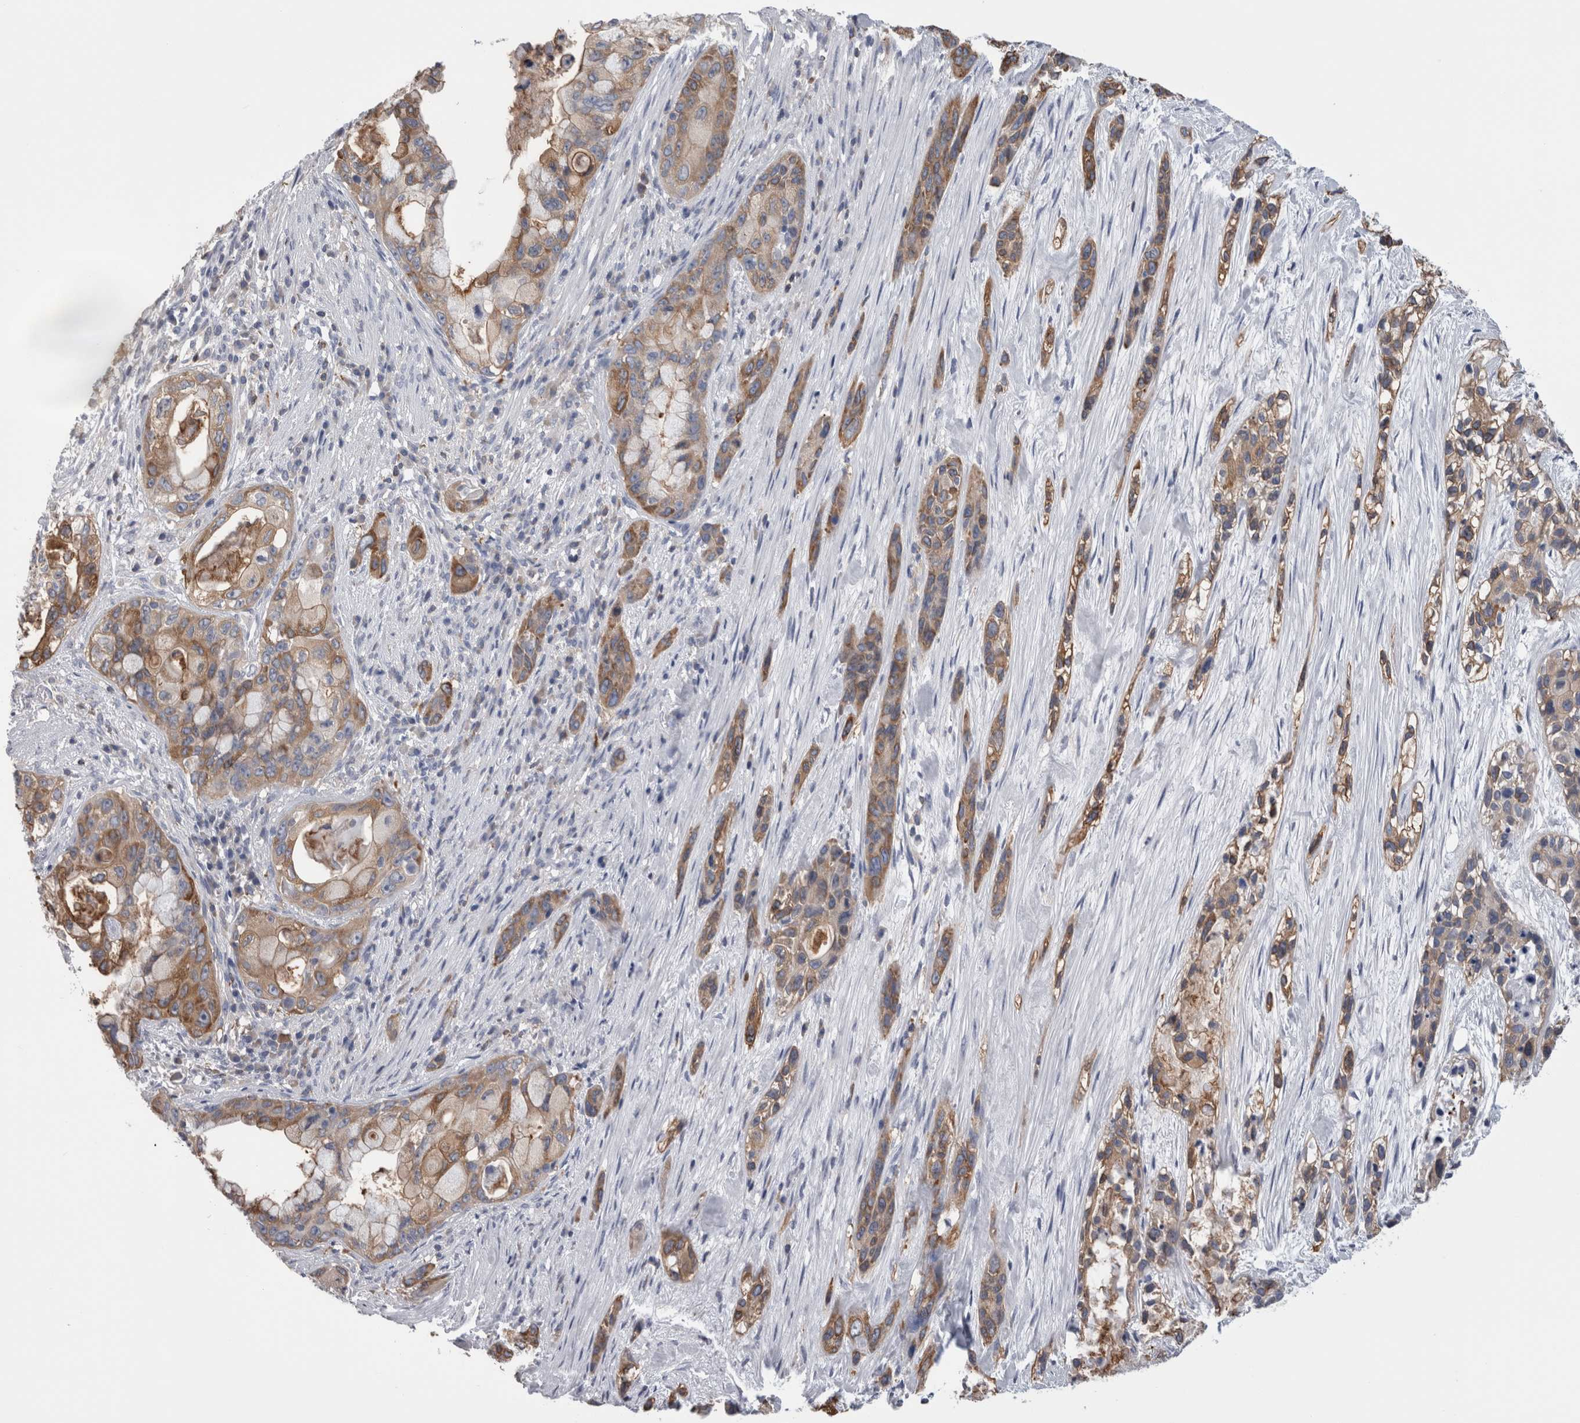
{"staining": {"intensity": "moderate", "quantity": ">75%", "location": "cytoplasmic/membranous"}, "tissue": "pancreatic cancer", "cell_type": "Tumor cells", "image_type": "cancer", "snomed": [{"axis": "morphology", "description": "Adenocarcinoma, NOS"}, {"axis": "topography", "description": "Pancreas"}], "caption": "High-power microscopy captured an immunohistochemistry photomicrograph of pancreatic cancer, revealing moderate cytoplasmic/membranous expression in approximately >75% of tumor cells.", "gene": "DCTN6", "patient": {"sex": "male", "age": 53}}